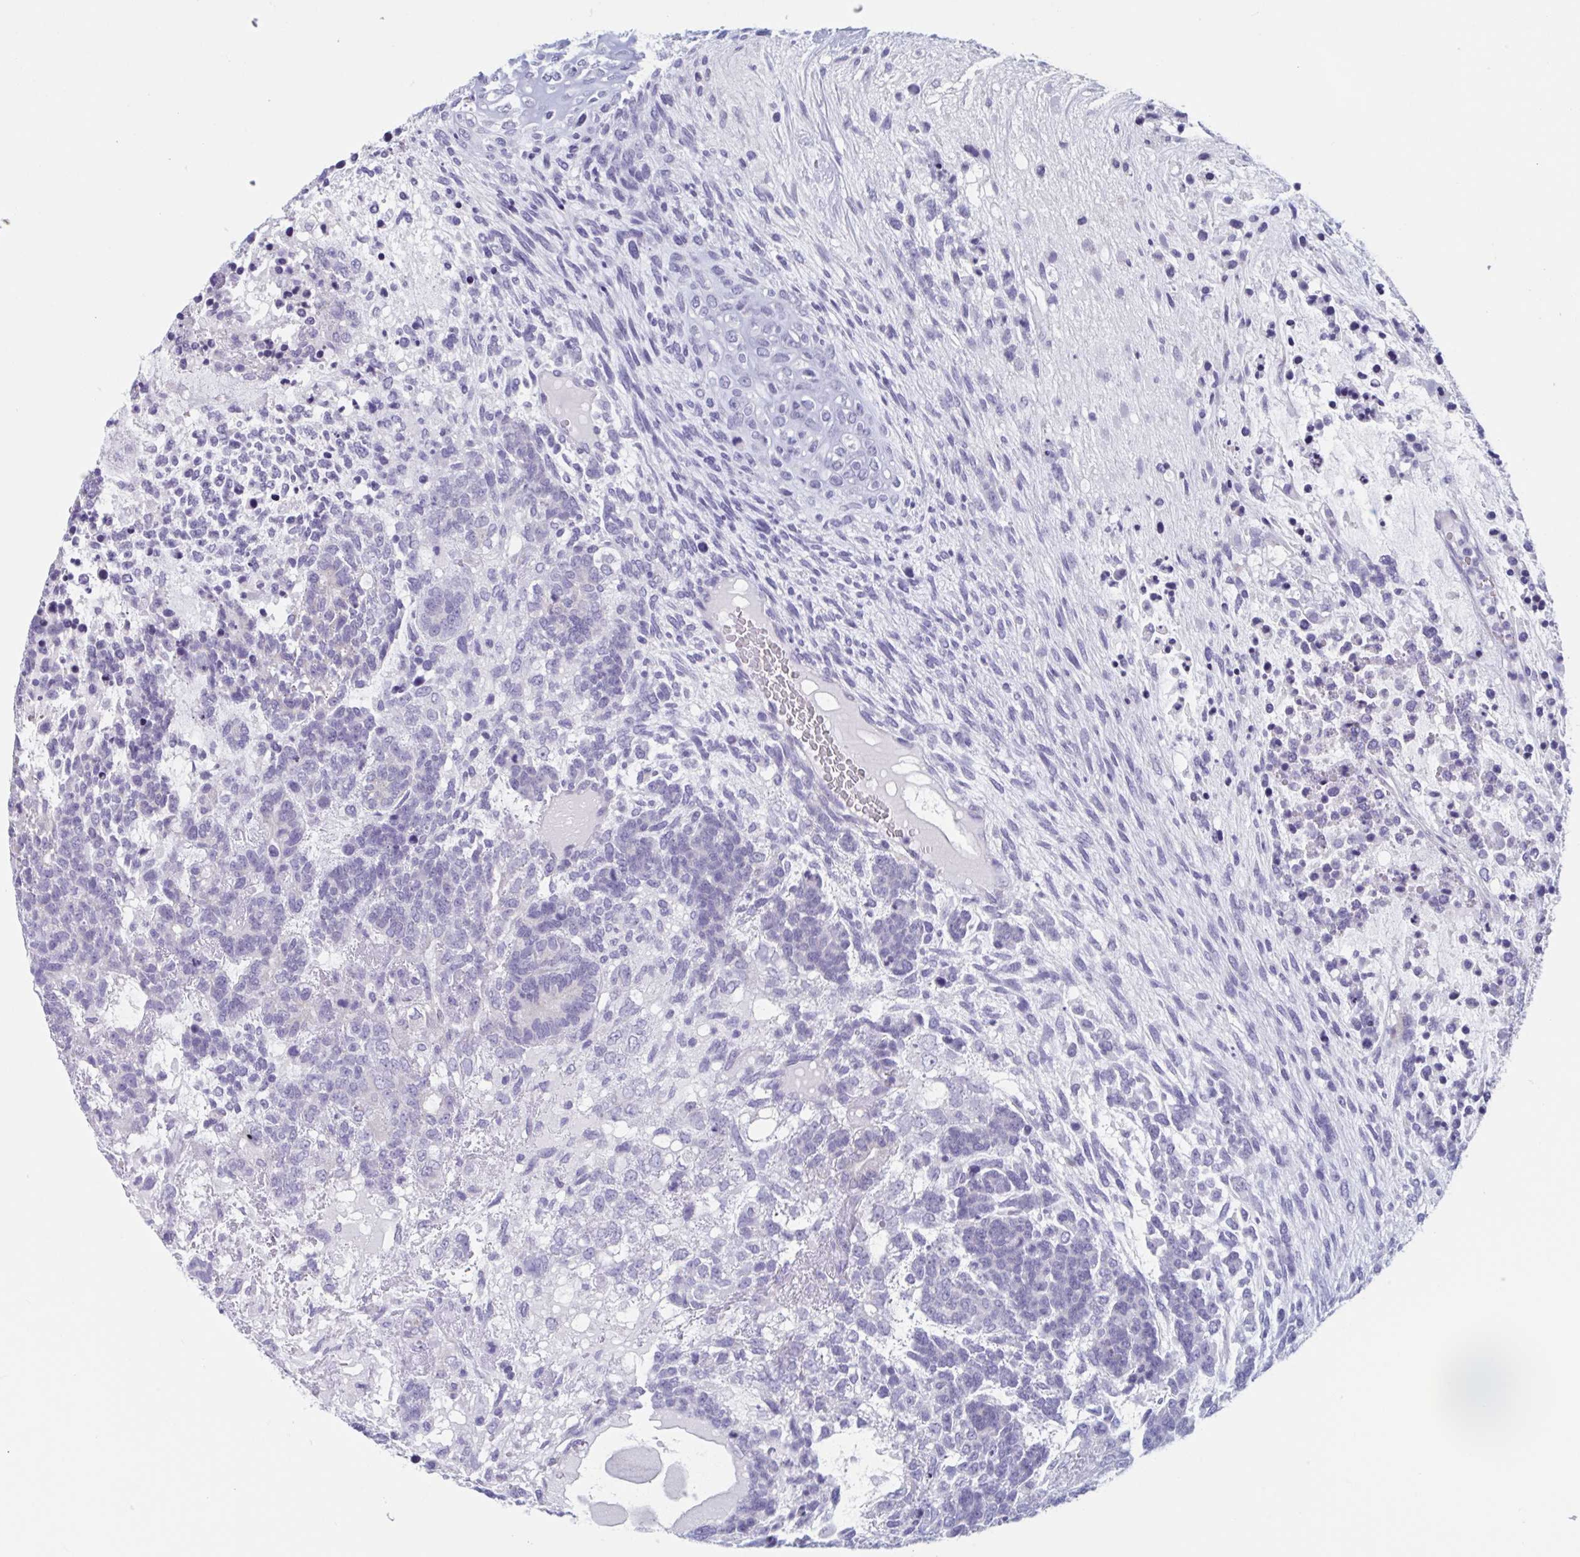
{"staining": {"intensity": "negative", "quantity": "none", "location": "none"}, "tissue": "testis cancer", "cell_type": "Tumor cells", "image_type": "cancer", "snomed": [{"axis": "morphology", "description": "Carcinoma, Embryonal, NOS"}, {"axis": "topography", "description": "Testis"}], "caption": "Testis cancer was stained to show a protein in brown. There is no significant positivity in tumor cells.", "gene": "HSD11B2", "patient": {"sex": "male", "age": 23}}